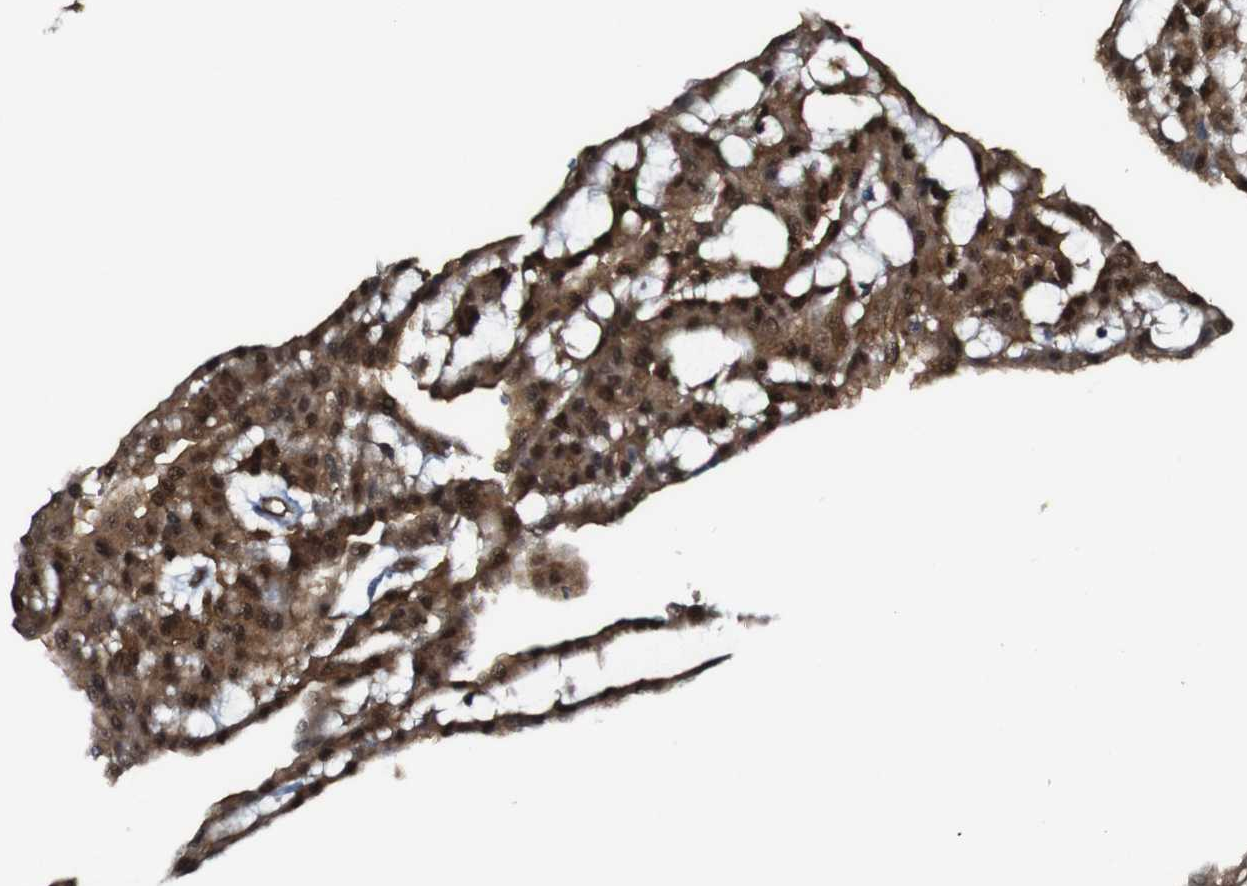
{"staining": {"intensity": "strong", "quantity": ">75%", "location": "cytoplasmic/membranous,nuclear"}, "tissue": "renal cancer", "cell_type": "Tumor cells", "image_type": "cancer", "snomed": [{"axis": "morphology", "description": "Adenocarcinoma, NOS"}, {"axis": "topography", "description": "Kidney"}], "caption": "Strong cytoplasmic/membranous and nuclear staining for a protein is appreciated in about >75% of tumor cells of renal cancer using IHC.", "gene": "PTGER4", "patient": {"sex": "male", "age": 63}}